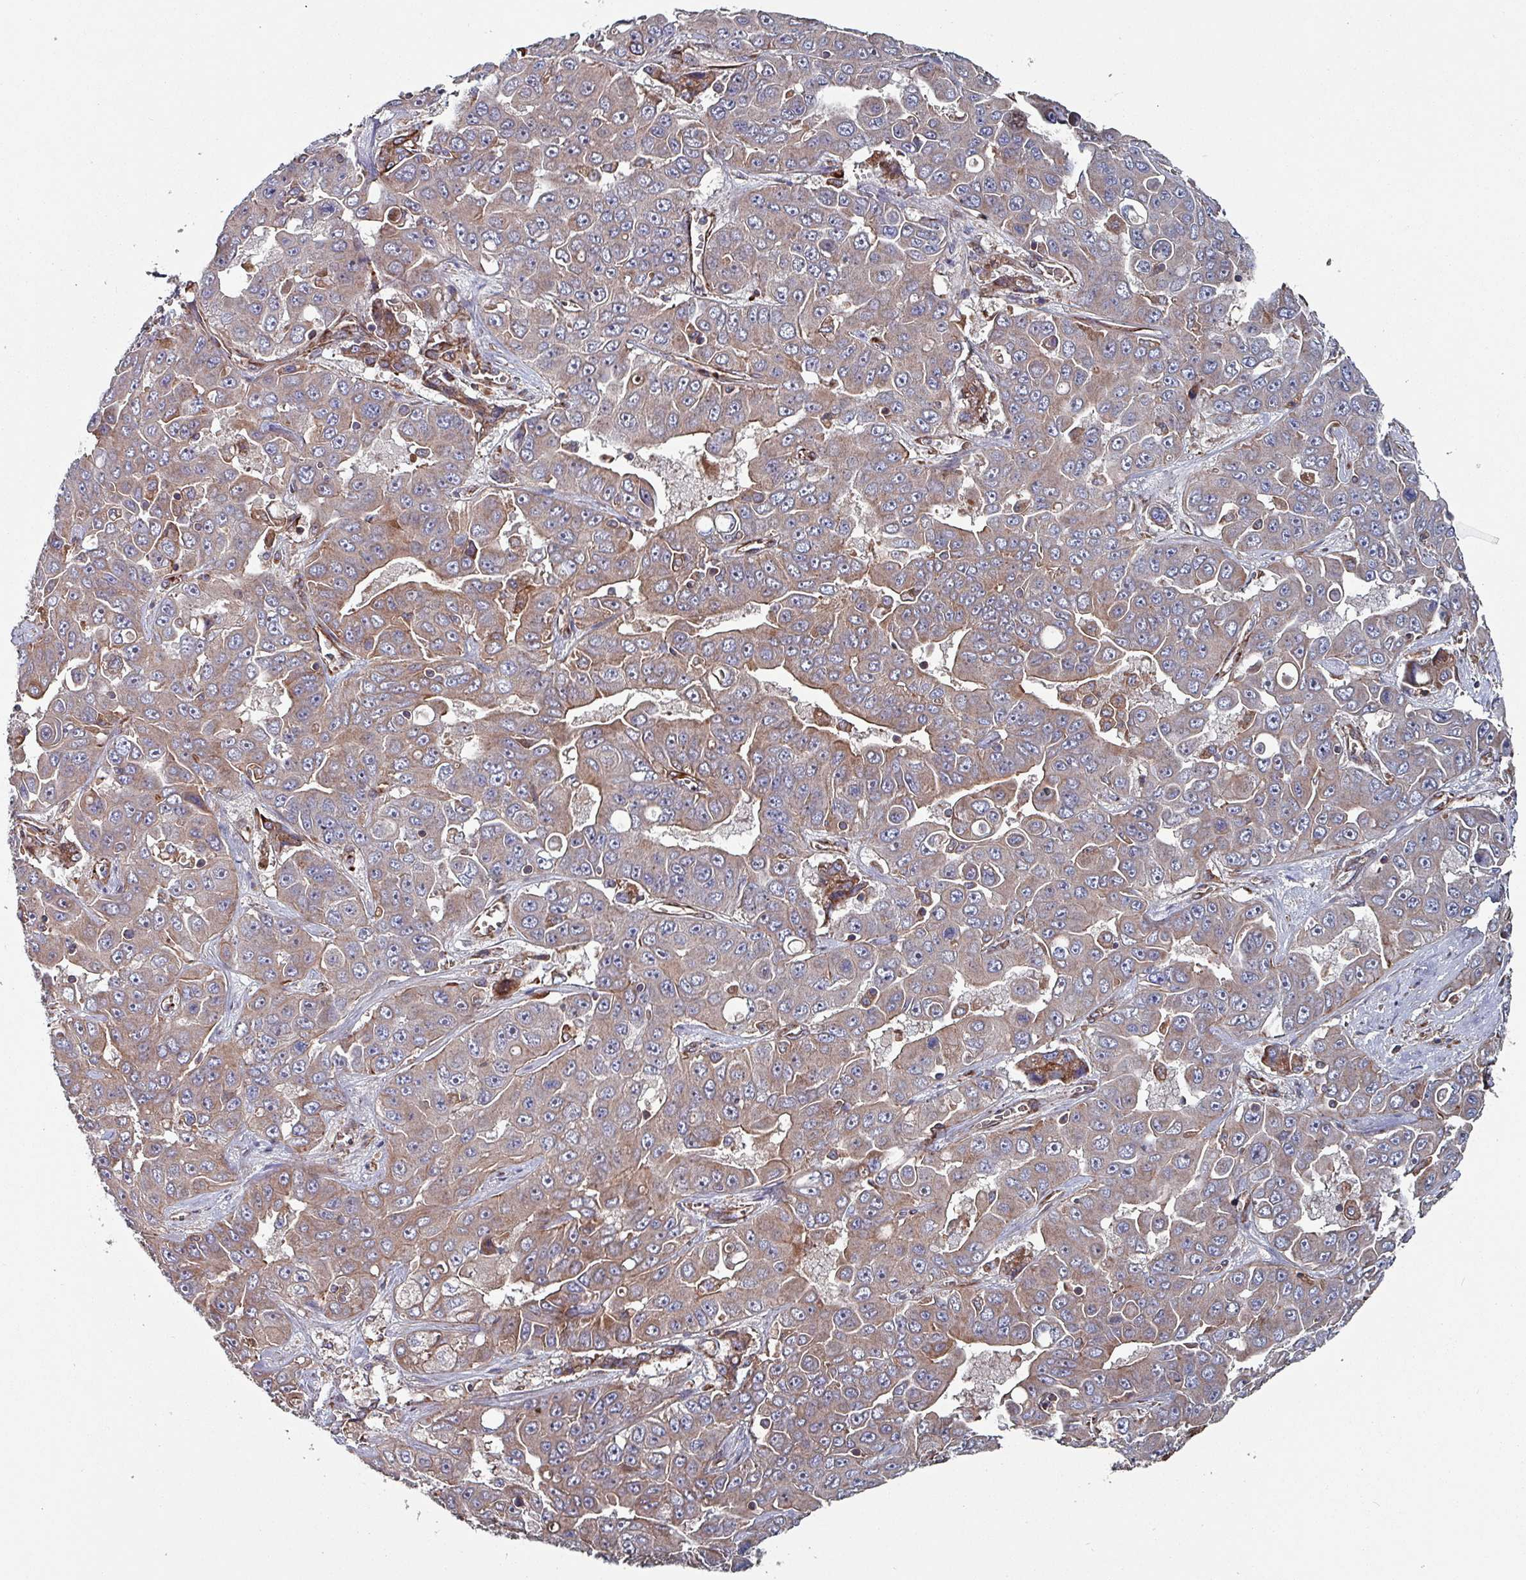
{"staining": {"intensity": "moderate", "quantity": ">75%", "location": "cytoplasmic/membranous"}, "tissue": "liver cancer", "cell_type": "Tumor cells", "image_type": "cancer", "snomed": [{"axis": "morphology", "description": "Cholangiocarcinoma"}, {"axis": "topography", "description": "Liver"}], "caption": "This photomicrograph demonstrates immunohistochemistry staining of human liver cancer, with medium moderate cytoplasmic/membranous staining in approximately >75% of tumor cells.", "gene": "ANO10", "patient": {"sex": "female", "age": 52}}